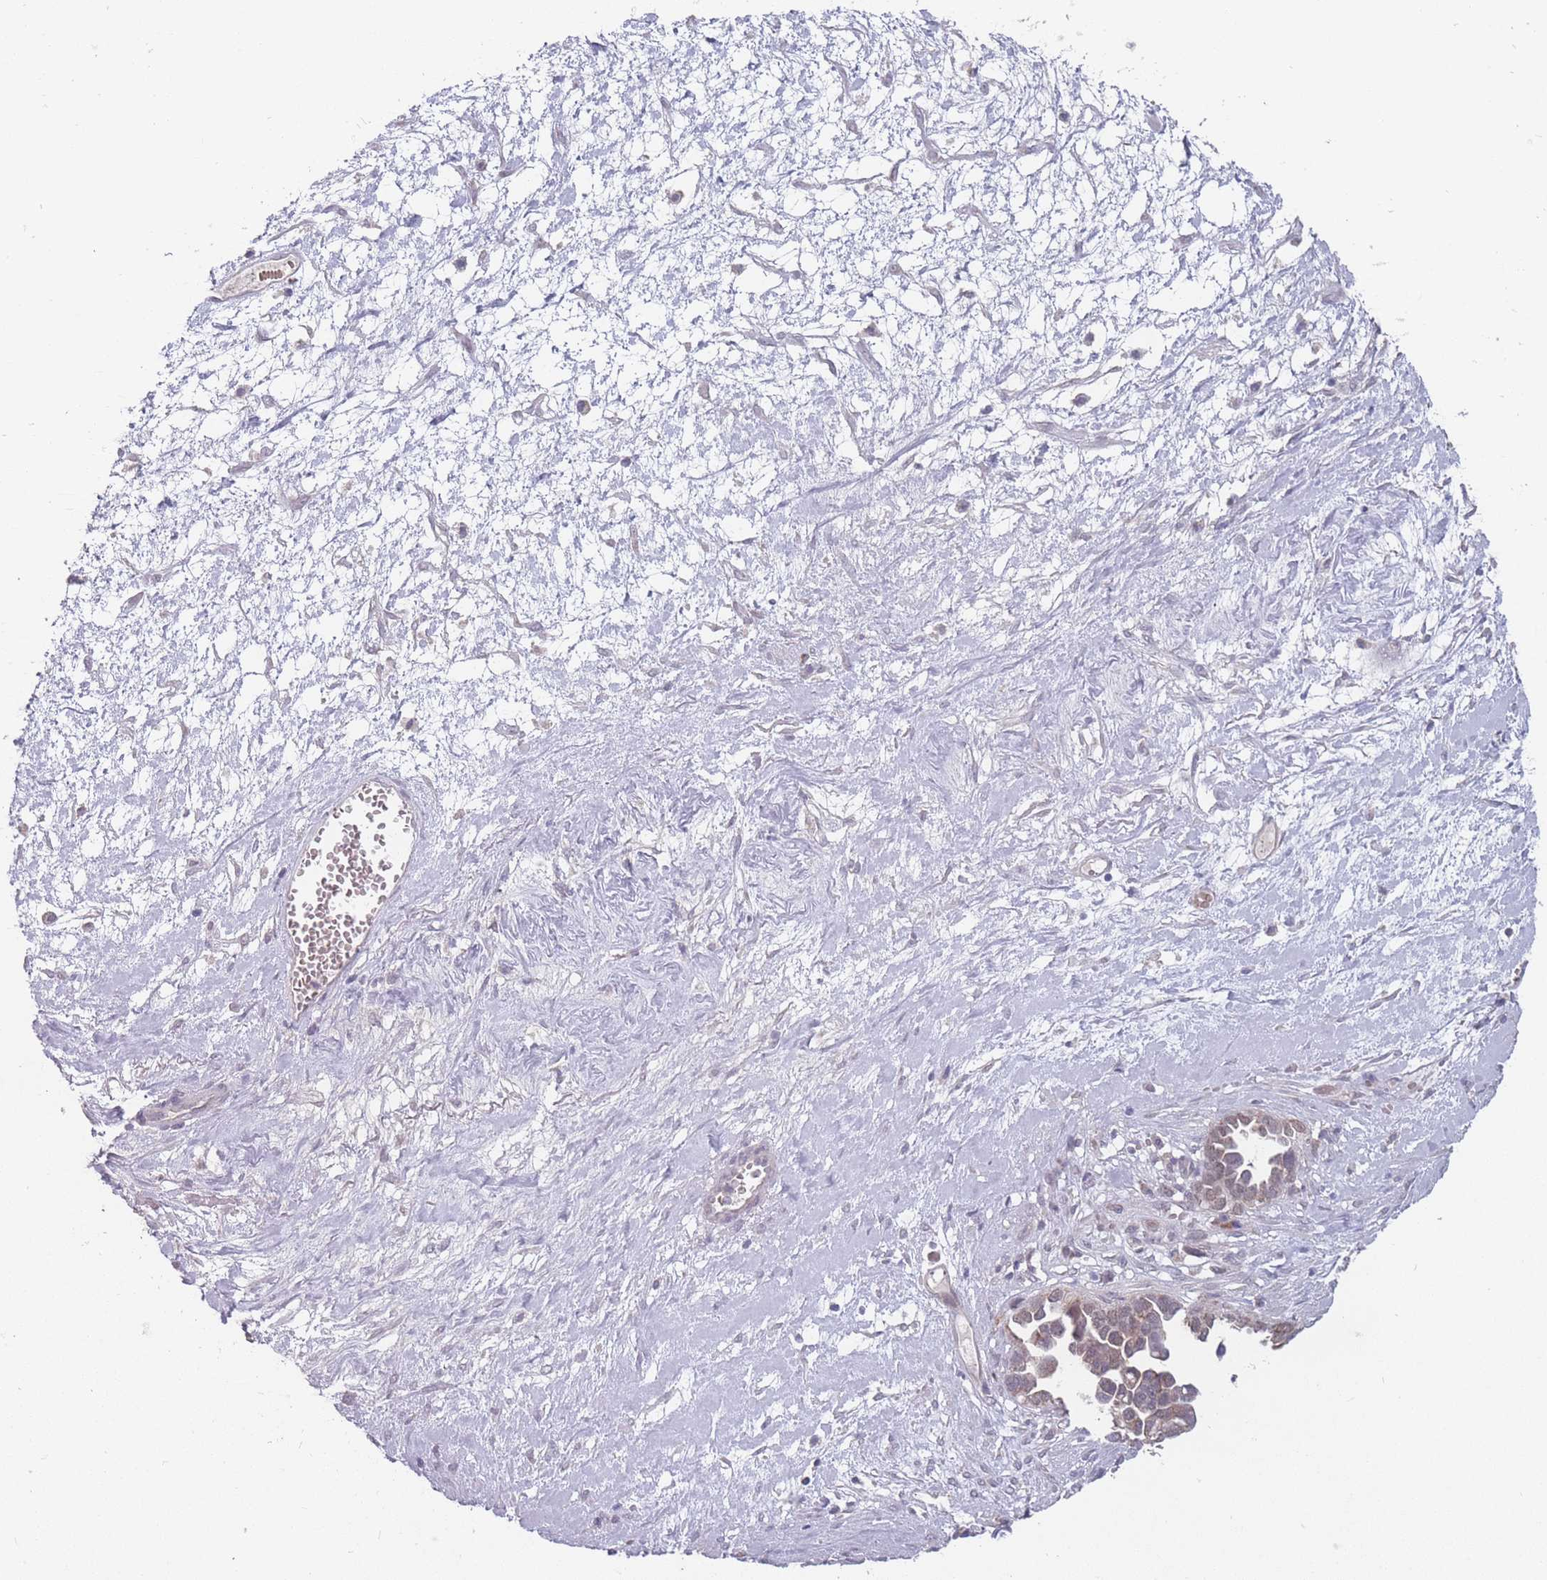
{"staining": {"intensity": "weak", "quantity": ">75%", "location": "cytoplasmic/membranous"}, "tissue": "ovarian cancer", "cell_type": "Tumor cells", "image_type": "cancer", "snomed": [{"axis": "morphology", "description": "Cystadenocarcinoma, serous, NOS"}, {"axis": "topography", "description": "Ovary"}], "caption": "Ovarian cancer (serous cystadenocarcinoma) stained with a protein marker displays weak staining in tumor cells.", "gene": "PEX7", "patient": {"sex": "female", "age": 54}}